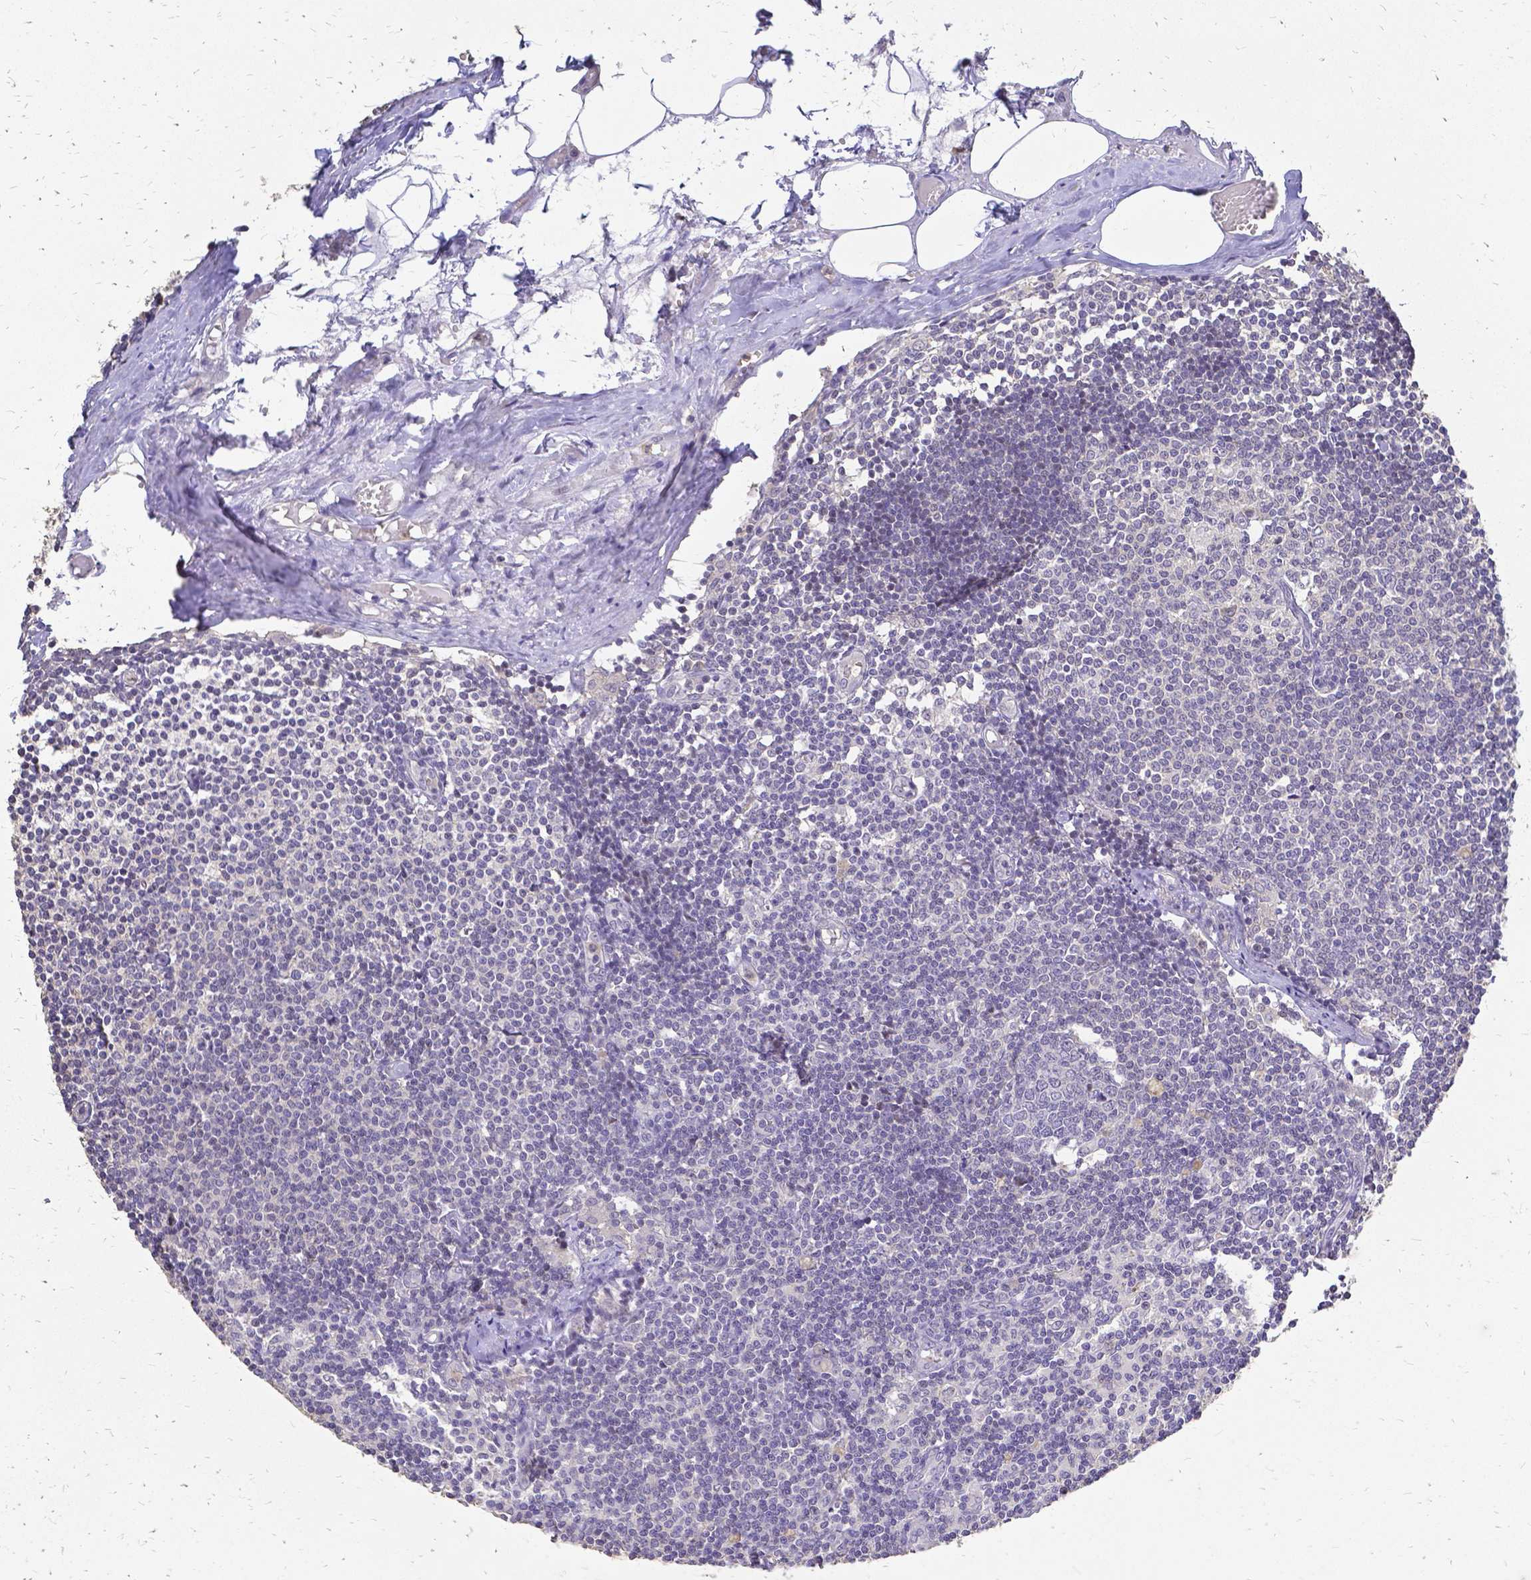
{"staining": {"intensity": "weak", "quantity": "<25%", "location": "cytoplasmic/membranous"}, "tissue": "lymph node", "cell_type": "Germinal center cells", "image_type": "normal", "snomed": [{"axis": "morphology", "description": "Normal tissue, NOS"}, {"axis": "topography", "description": "Lymph node"}], "caption": "IHC image of benign lymph node stained for a protein (brown), which reveals no staining in germinal center cells.", "gene": "CIB1", "patient": {"sex": "female", "age": 69}}